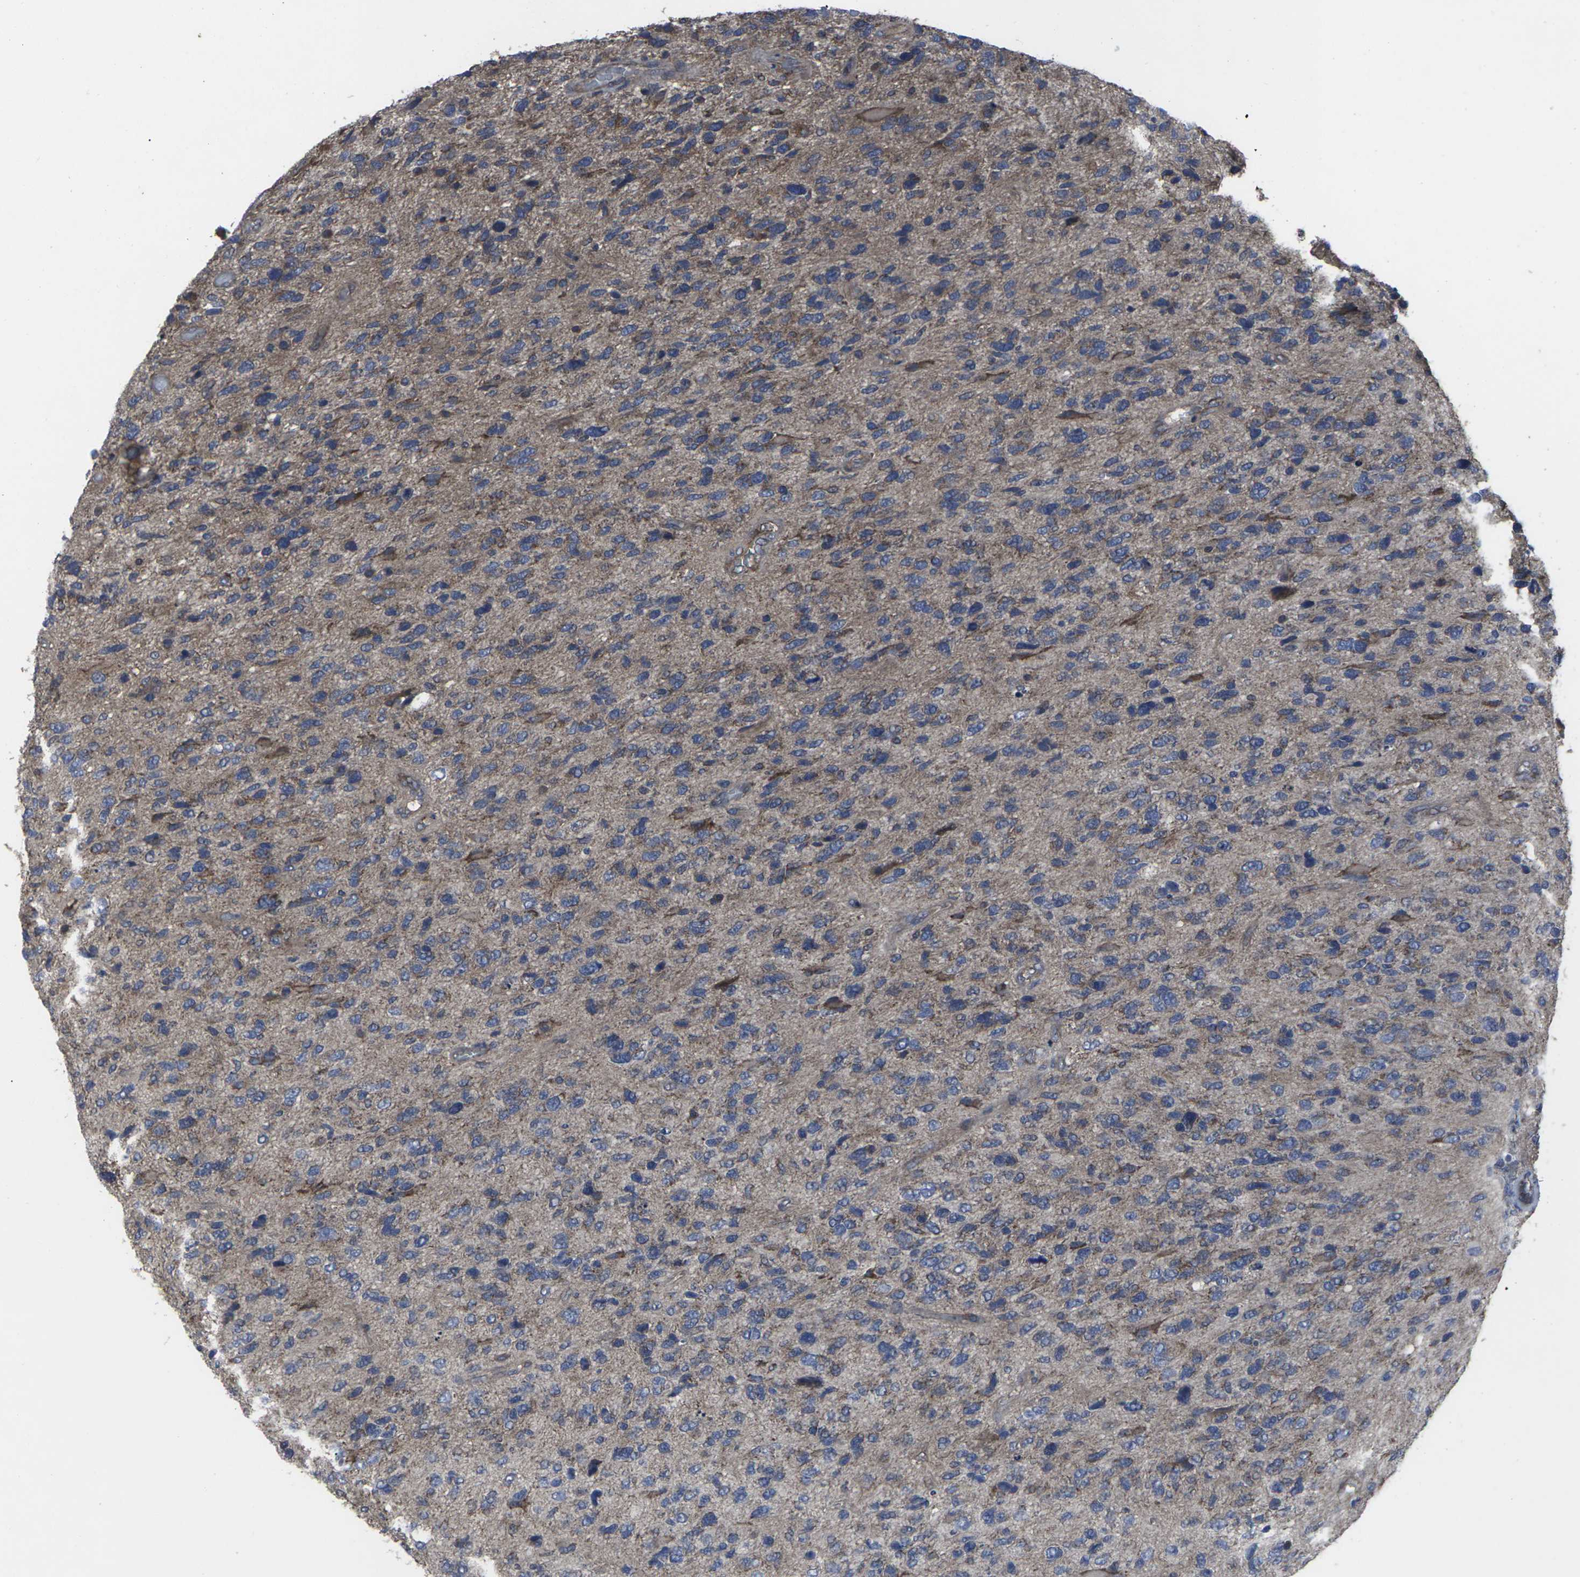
{"staining": {"intensity": "moderate", "quantity": ">75%", "location": "cytoplasmic/membranous"}, "tissue": "glioma", "cell_type": "Tumor cells", "image_type": "cancer", "snomed": [{"axis": "morphology", "description": "Glioma, malignant, High grade"}, {"axis": "topography", "description": "Brain"}], "caption": "Immunohistochemical staining of glioma shows medium levels of moderate cytoplasmic/membranous staining in approximately >75% of tumor cells. (Stains: DAB (3,3'-diaminobenzidine) in brown, nuclei in blue, Microscopy: brightfield microscopy at high magnification).", "gene": "MAPKAPK2", "patient": {"sex": "female", "age": 58}}